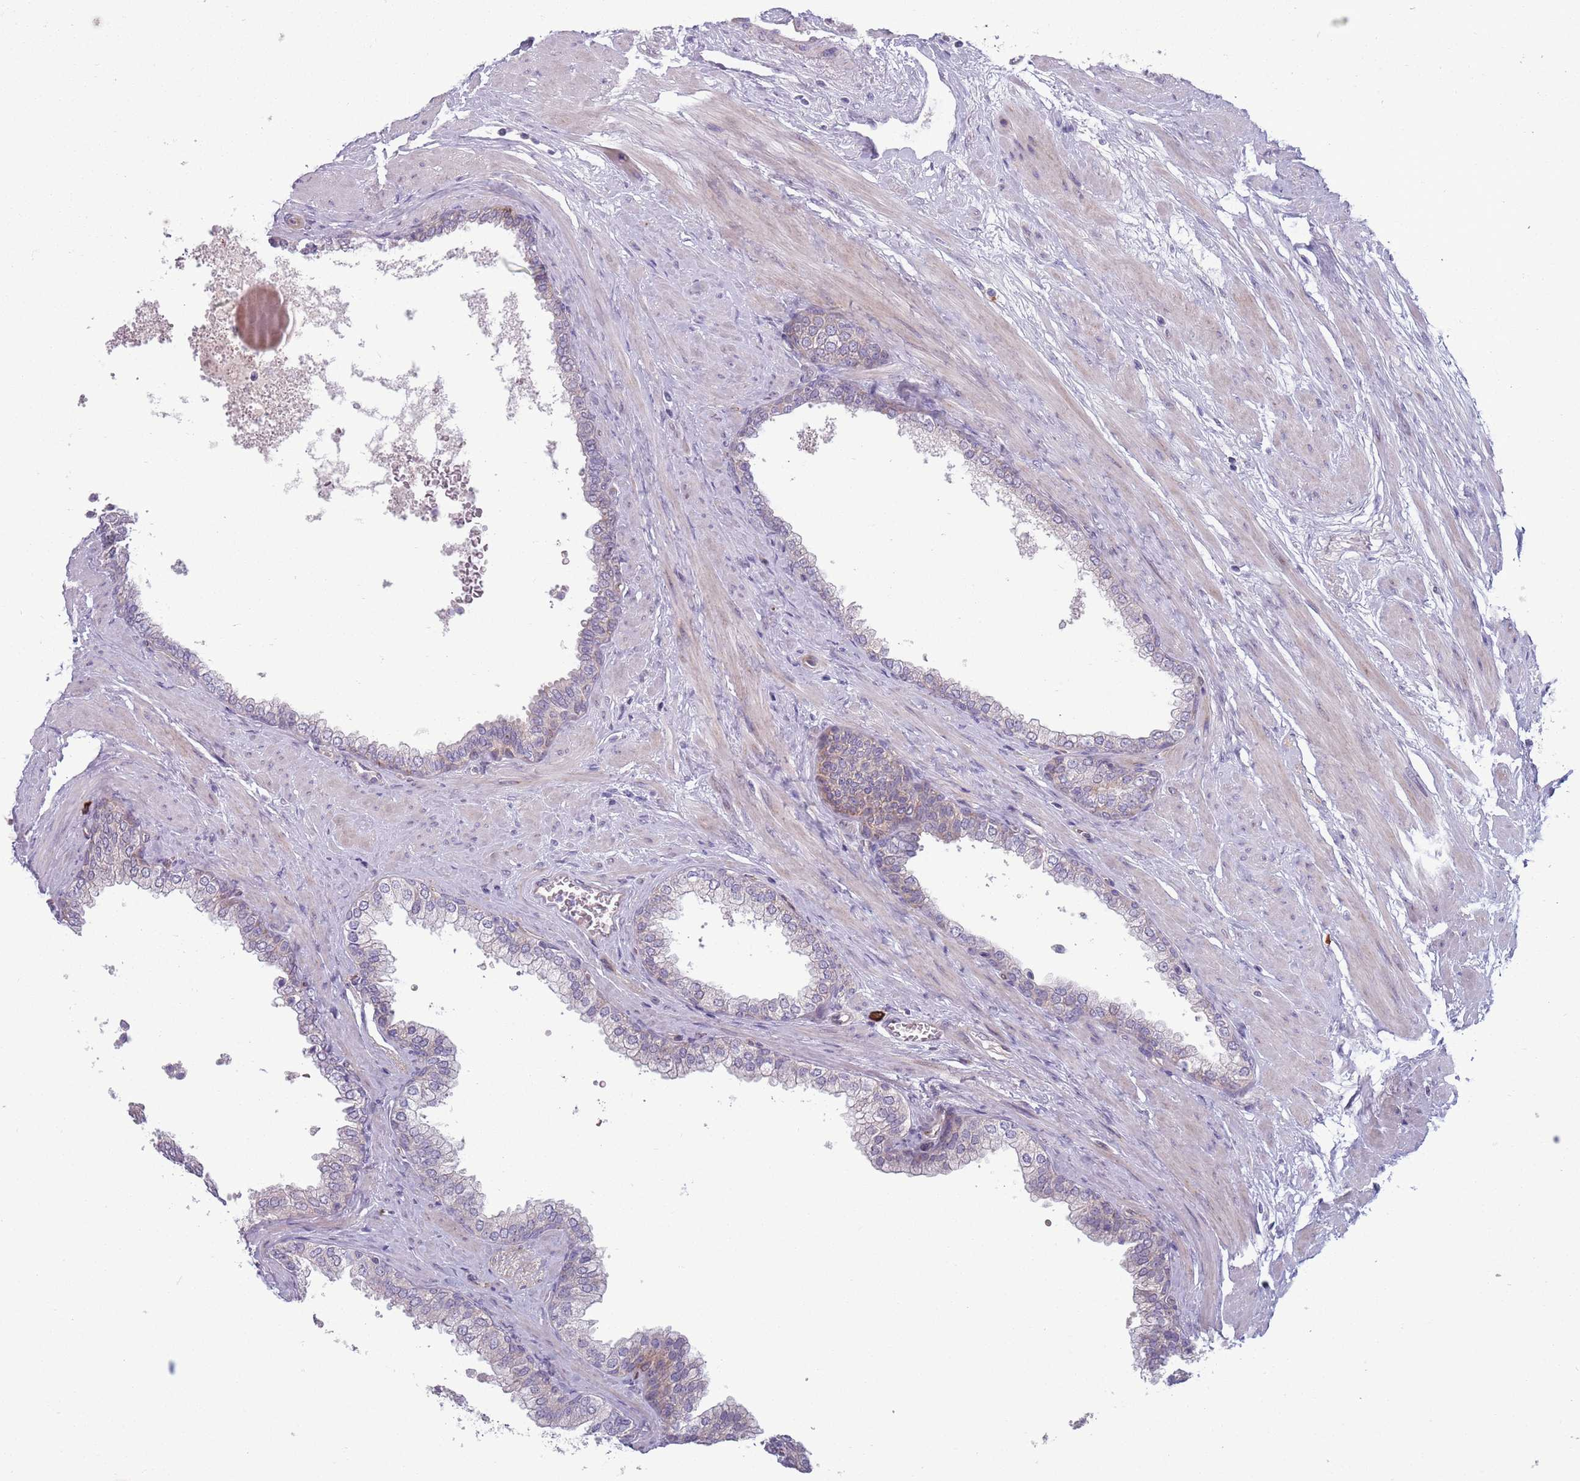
{"staining": {"intensity": "weak", "quantity": "<25%", "location": "cytoplasmic/membranous"}, "tissue": "prostate", "cell_type": "Glandular cells", "image_type": "normal", "snomed": [{"axis": "morphology", "description": "Normal tissue, NOS"}, {"axis": "morphology", "description": "Urothelial carcinoma, Low grade"}, {"axis": "topography", "description": "Urinary bladder"}, {"axis": "topography", "description": "Prostate"}], "caption": "Glandular cells show no significant protein positivity in normal prostate.", "gene": "TYW1B", "patient": {"sex": "male", "age": 60}}